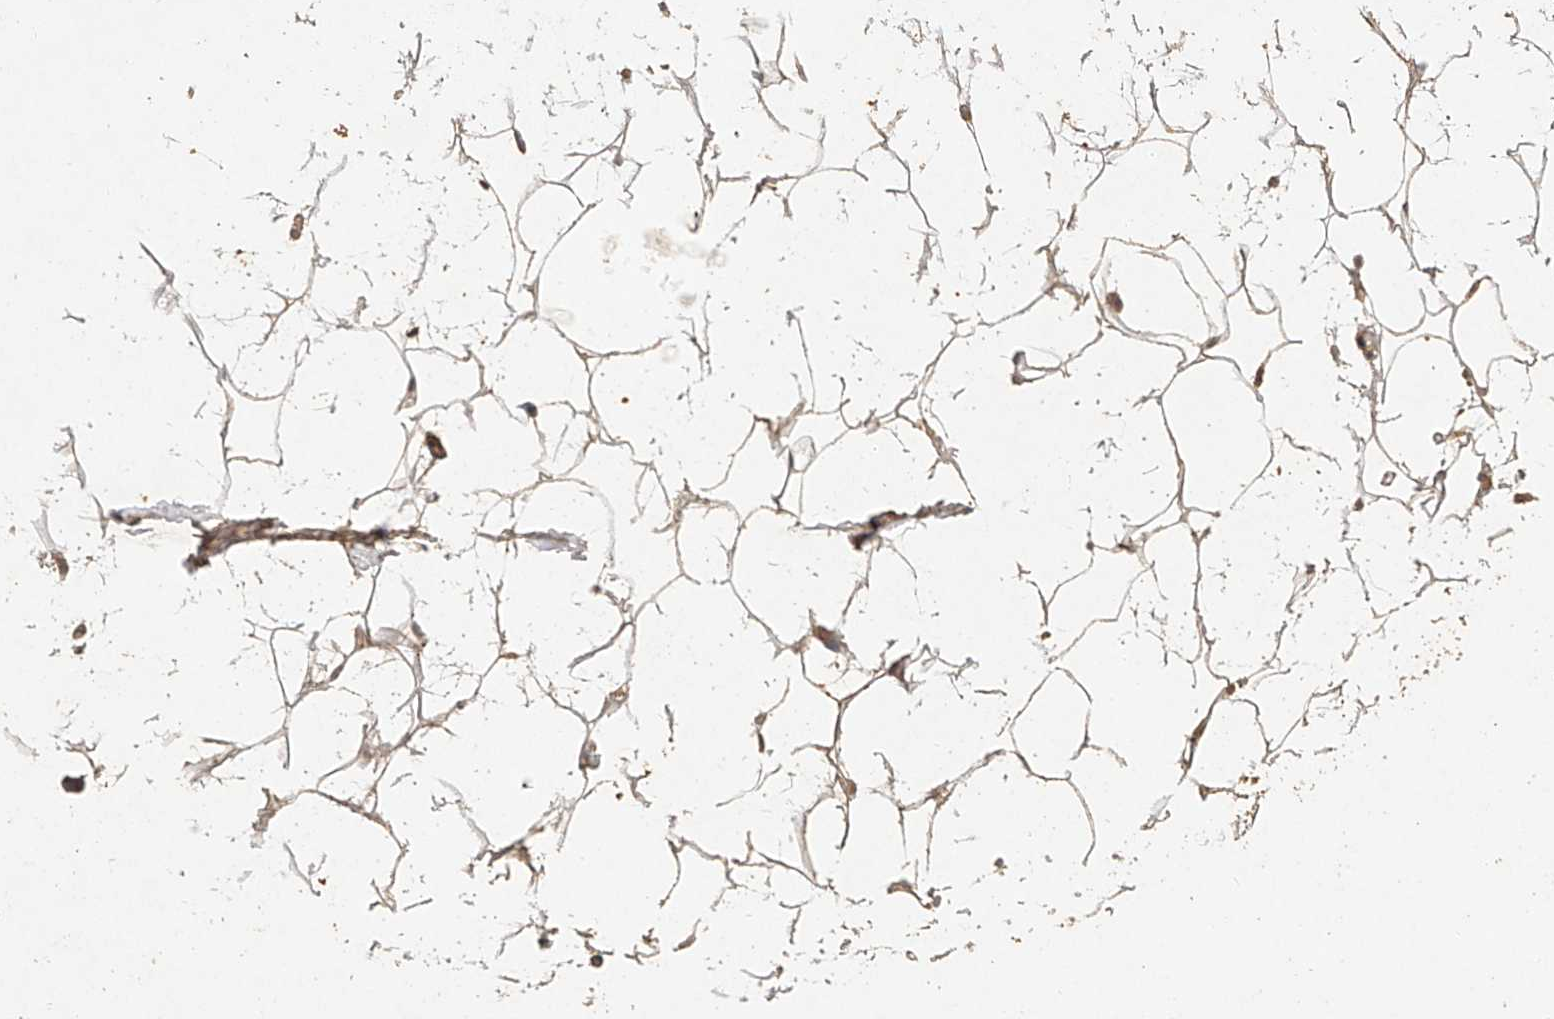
{"staining": {"intensity": "moderate", "quantity": ">75%", "location": "cytoplasmic/membranous"}, "tissue": "adipose tissue", "cell_type": "Adipocytes", "image_type": "normal", "snomed": [{"axis": "morphology", "description": "Normal tissue, NOS"}, {"axis": "morphology", "description": "Fibrosis, NOS"}, {"axis": "topography", "description": "Breast"}, {"axis": "topography", "description": "Adipose tissue"}], "caption": "Unremarkable adipose tissue exhibits moderate cytoplasmic/membranous expression in about >75% of adipocytes The protein of interest is stained brown, and the nuclei are stained in blue (DAB (3,3'-diaminobenzidine) IHC with brightfield microscopy, high magnification)..", "gene": "NSMAF", "patient": {"sex": "female", "age": 39}}